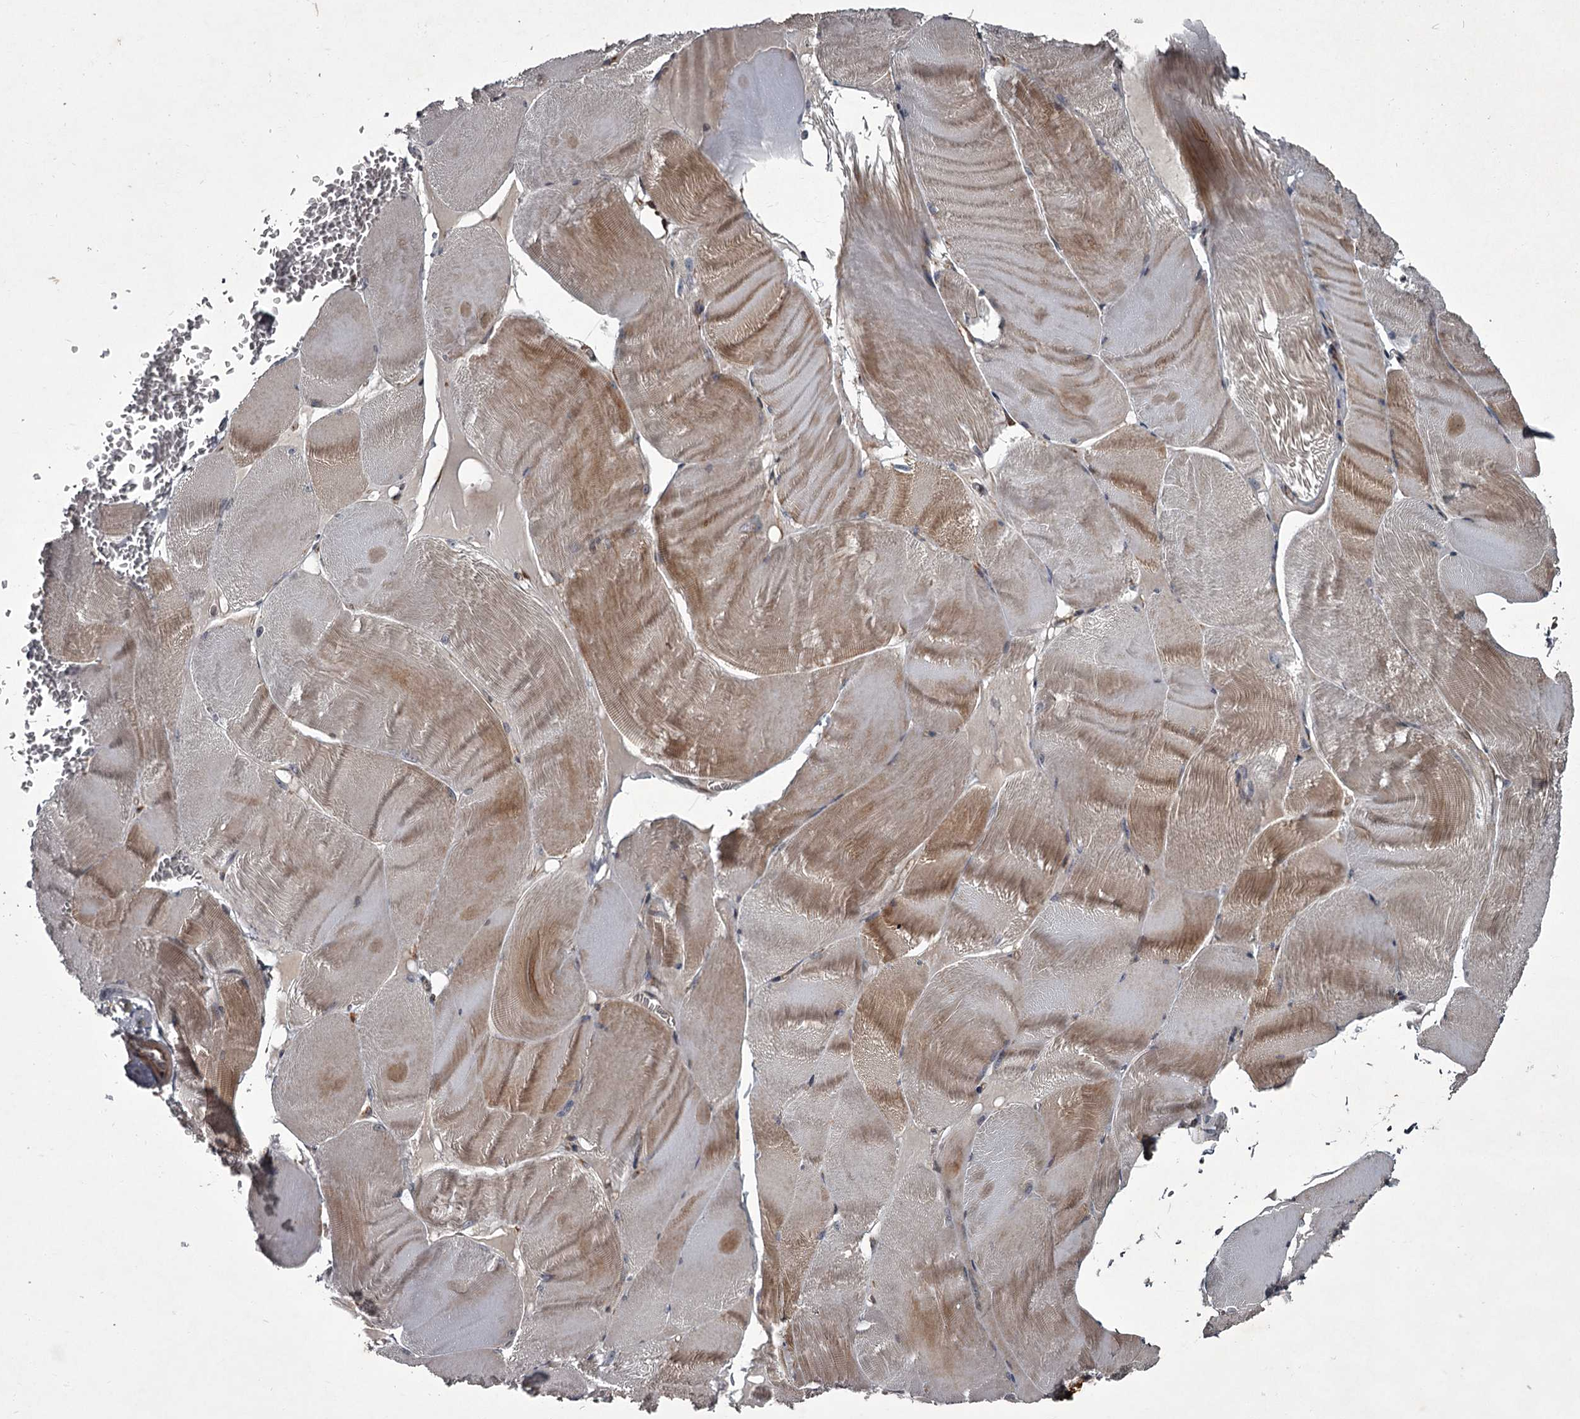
{"staining": {"intensity": "moderate", "quantity": "25%-75%", "location": "cytoplasmic/membranous"}, "tissue": "skeletal muscle", "cell_type": "Myocytes", "image_type": "normal", "snomed": [{"axis": "morphology", "description": "Normal tissue, NOS"}, {"axis": "morphology", "description": "Basal cell carcinoma"}, {"axis": "topography", "description": "Skeletal muscle"}], "caption": "Human skeletal muscle stained with a brown dye displays moderate cytoplasmic/membranous positive positivity in about 25%-75% of myocytes.", "gene": "UNC93B1", "patient": {"sex": "female", "age": 64}}